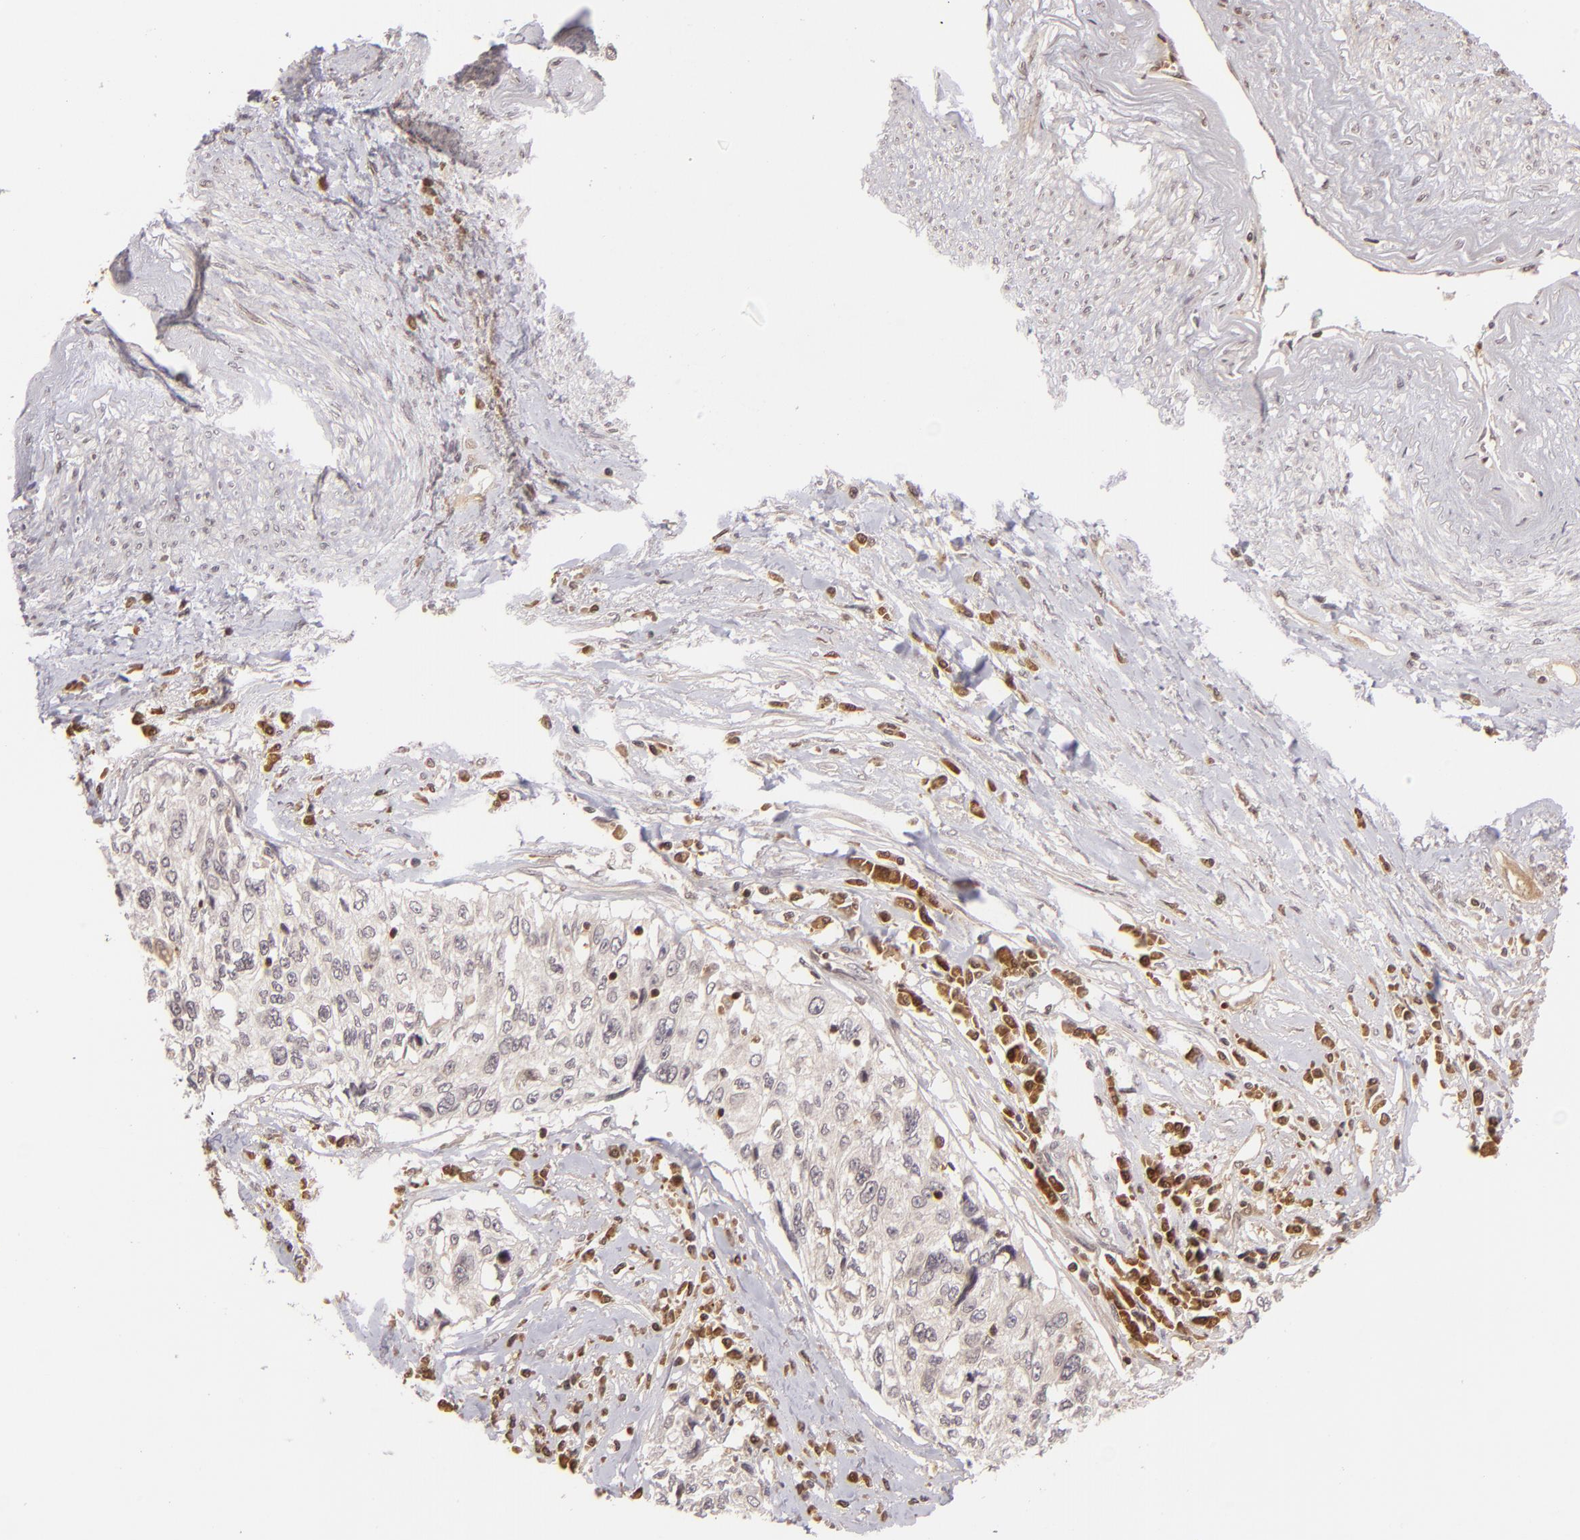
{"staining": {"intensity": "weak", "quantity": "<25%", "location": "cytoplasmic/membranous"}, "tissue": "cervical cancer", "cell_type": "Tumor cells", "image_type": "cancer", "snomed": [{"axis": "morphology", "description": "Squamous cell carcinoma, NOS"}, {"axis": "topography", "description": "Cervix"}], "caption": "Immunohistochemistry (IHC) of cervical squamous cell carcinoma reveals no staining in tumor cells.", "gene": "ZBTB33", "patient": {"sex": "female", "age": 57}}